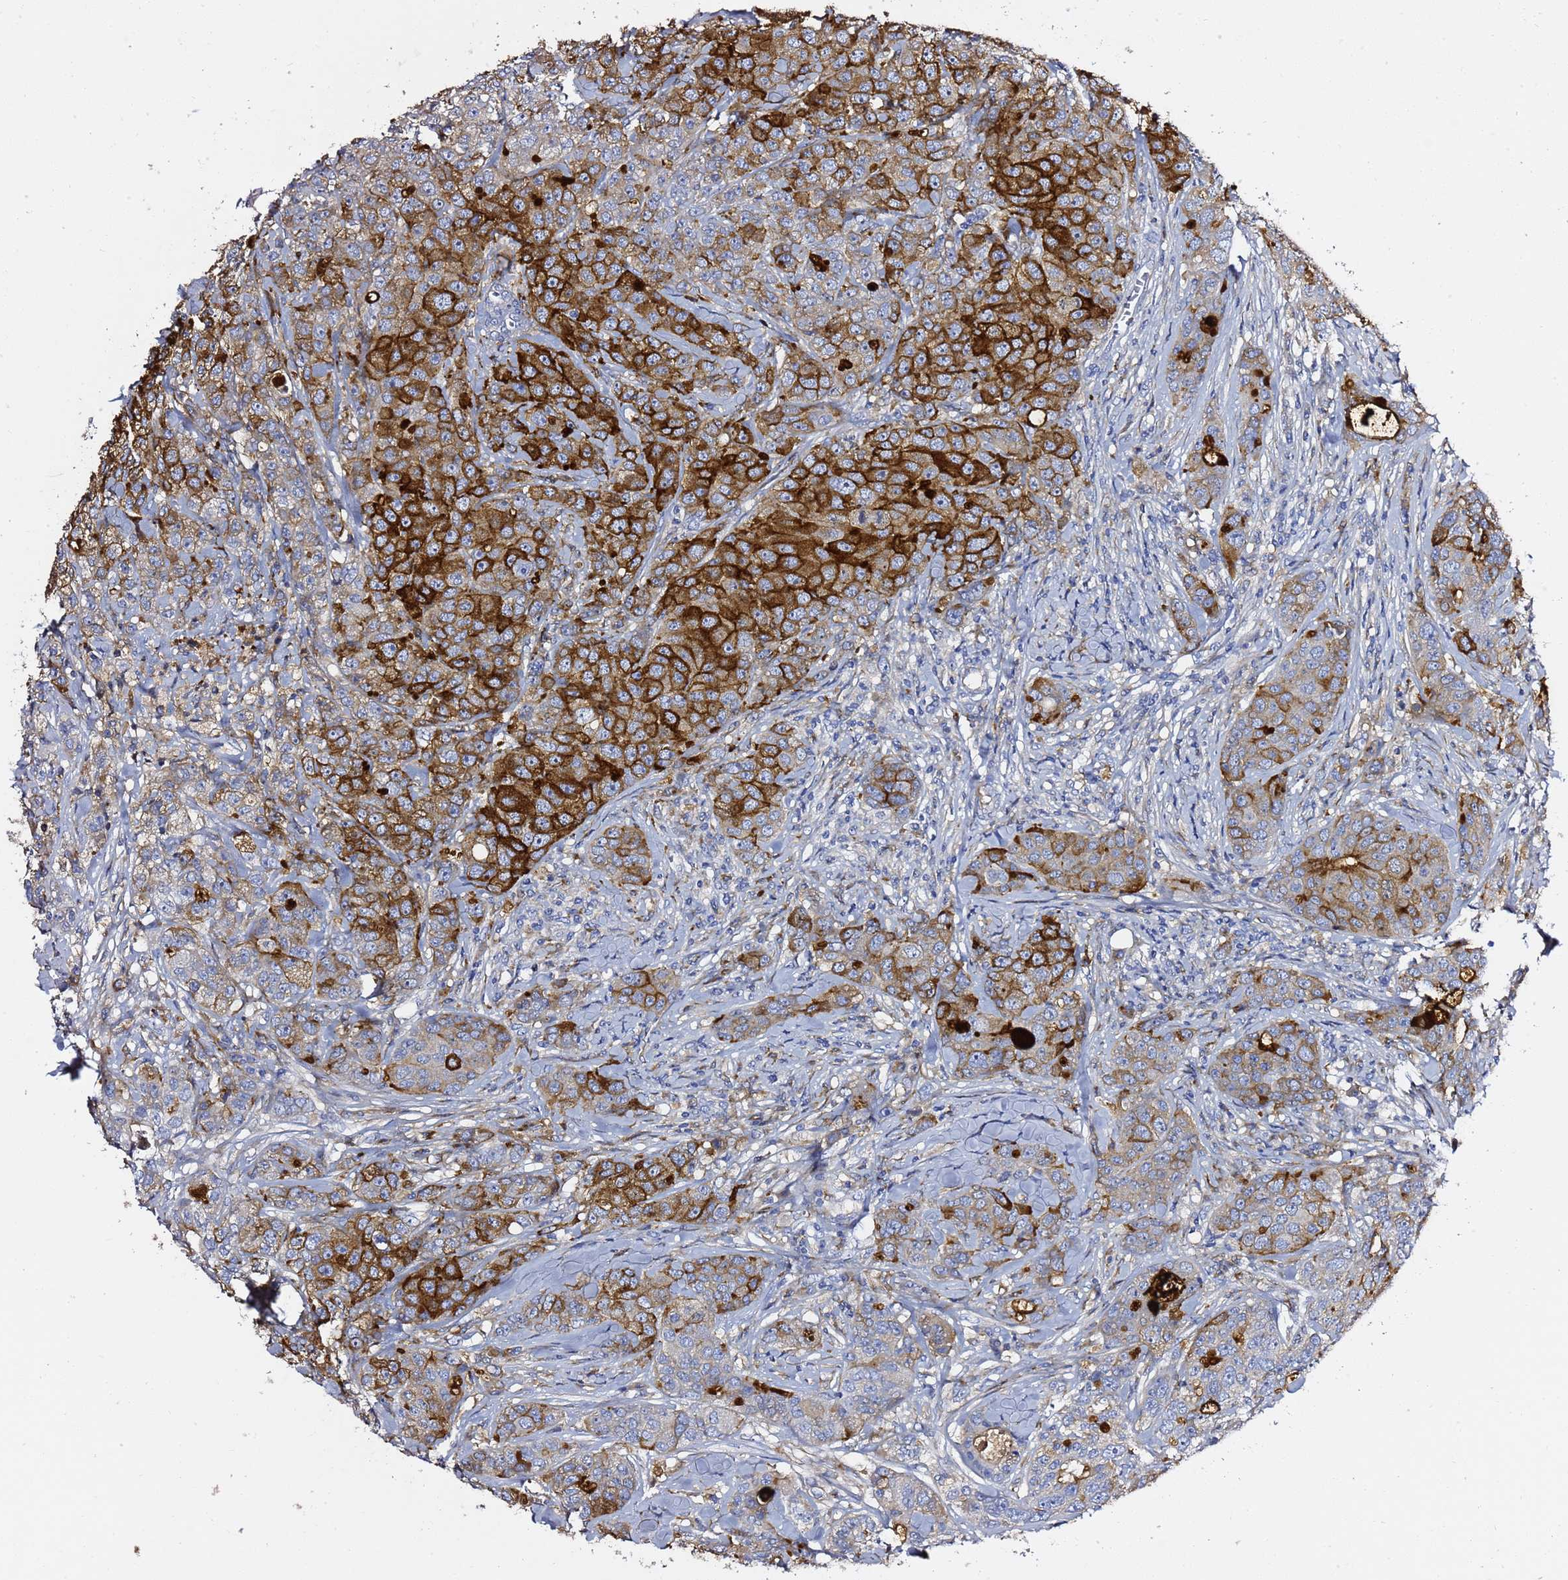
{"staining": {"intensity": "strong", "quantity": "25%-75%", "location": "cytoplasmic/membranous"}, "tissue": "breast cancer", "cell_type": "Tumor cells", "image_type": "cancer", "snomed": [{"axis": "morphology", "description": "Duct carcinoma"}, {"axis": "topography", "description": "Breast"}], "caption": "Immunohistochemistry (IHC) staining of breast cancer, which displays high levels of strong cytoplasmic/membranous staining in about 25%-75% of tumor cells indicating strong cytoplasmic/membranous protein positivity. The staining was performed using DAB (brown) for protein detection and nuclei were counterstained in hematoxylin (blue).", "gene": "NAT2", "patient": {"sex": "female", "age": 43}}